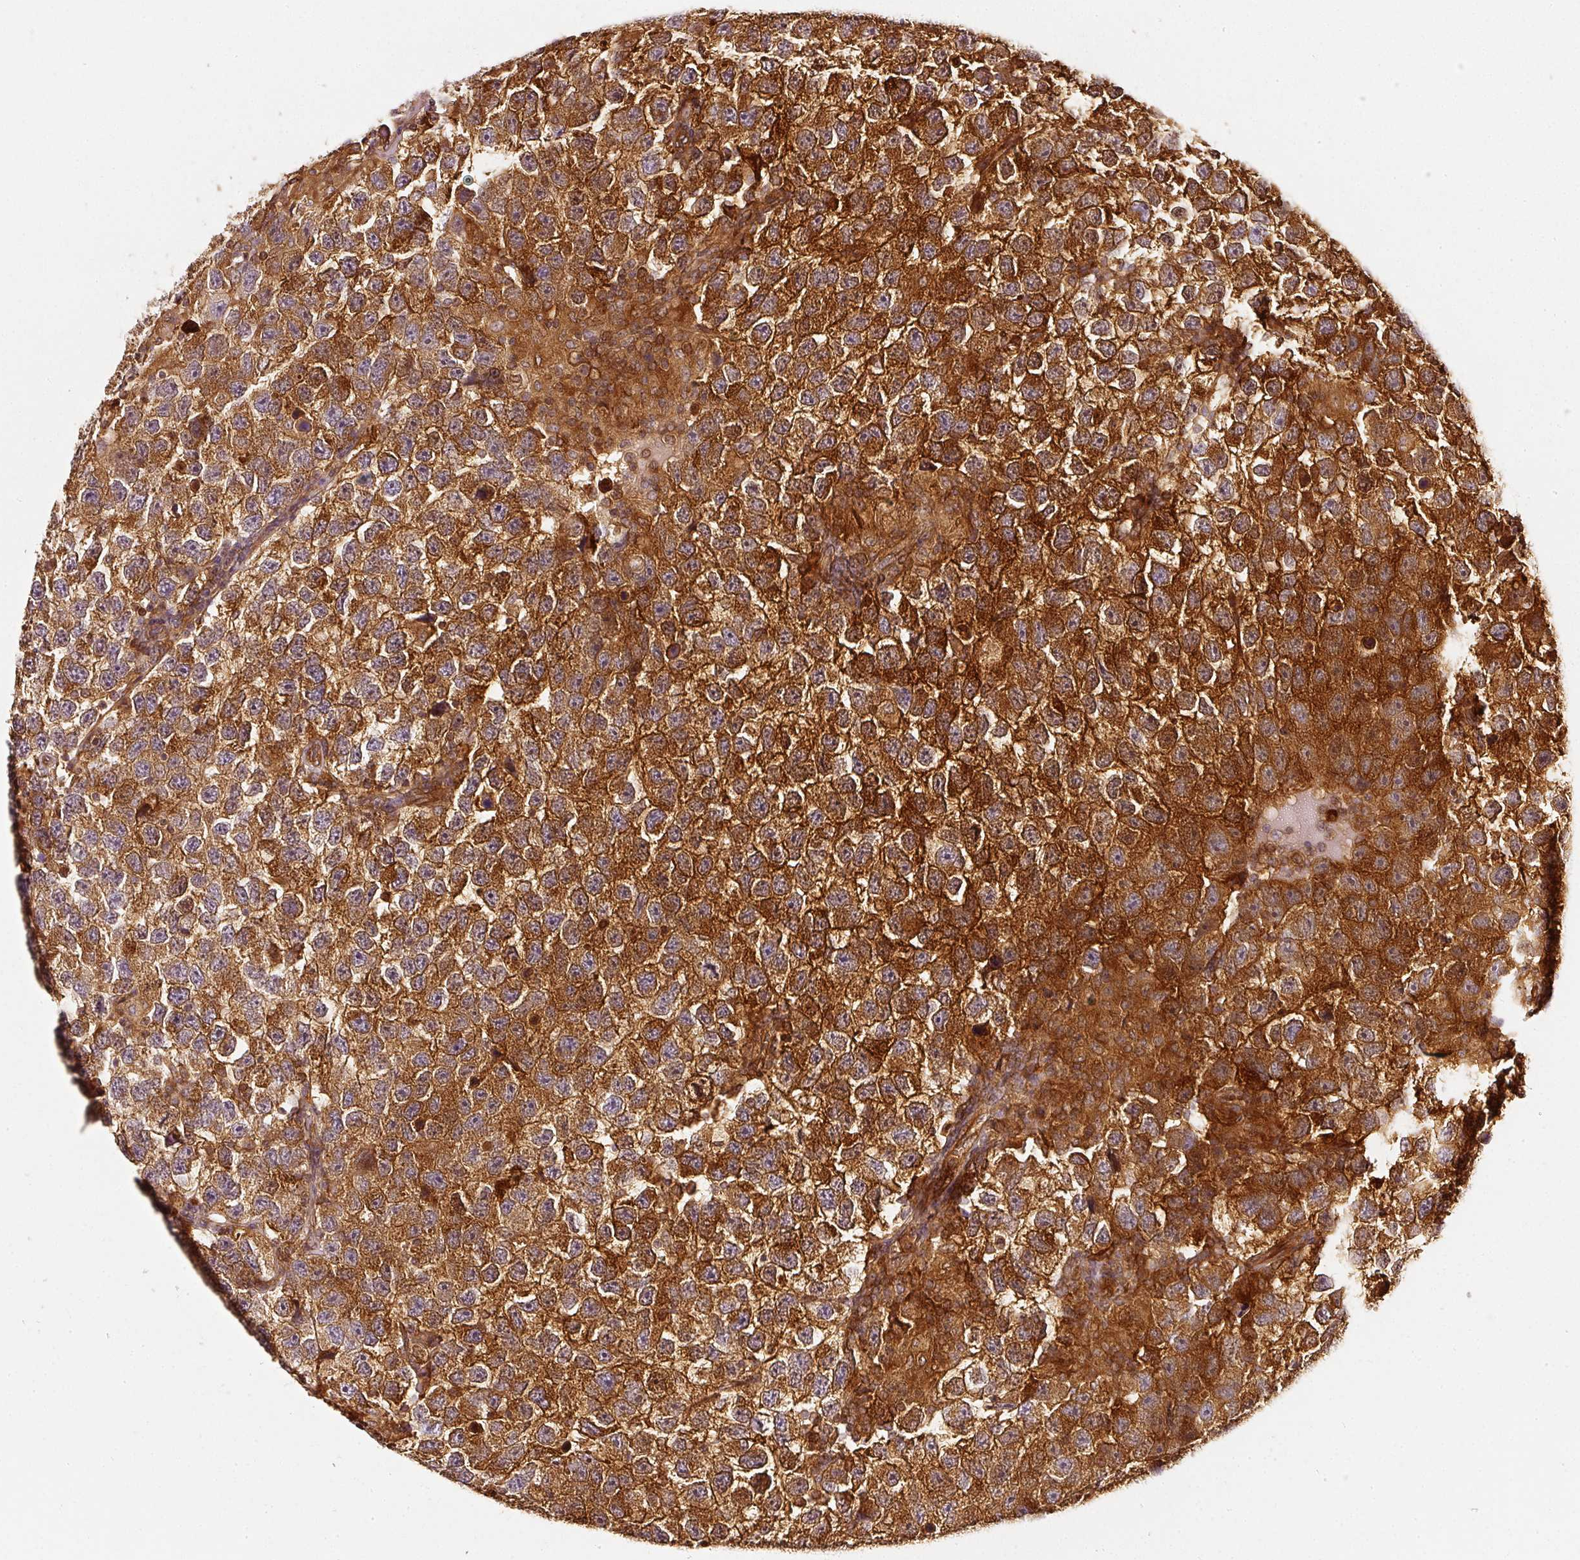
{"staining": {"intensity": "strong", "quantity": ">75%", "location": "cytoplasmic/membranous"}, "tissue": "testis cancer", "cell_type": "Tumor cells", "image_type": "cancer", "snomed": [{"axis": "morphology", "description": "Seminoma, NOS"}, {"axis": "topography", "description": "Testis"}], "caption": "About >75% of tumor cells in testis seminoma exhibit strong cytoplasmic/membranous protein staining as visualized by brown immunohistochemical staining.", "gene": "ASMTL", "patient": {"sex": "male", "age": 26}}